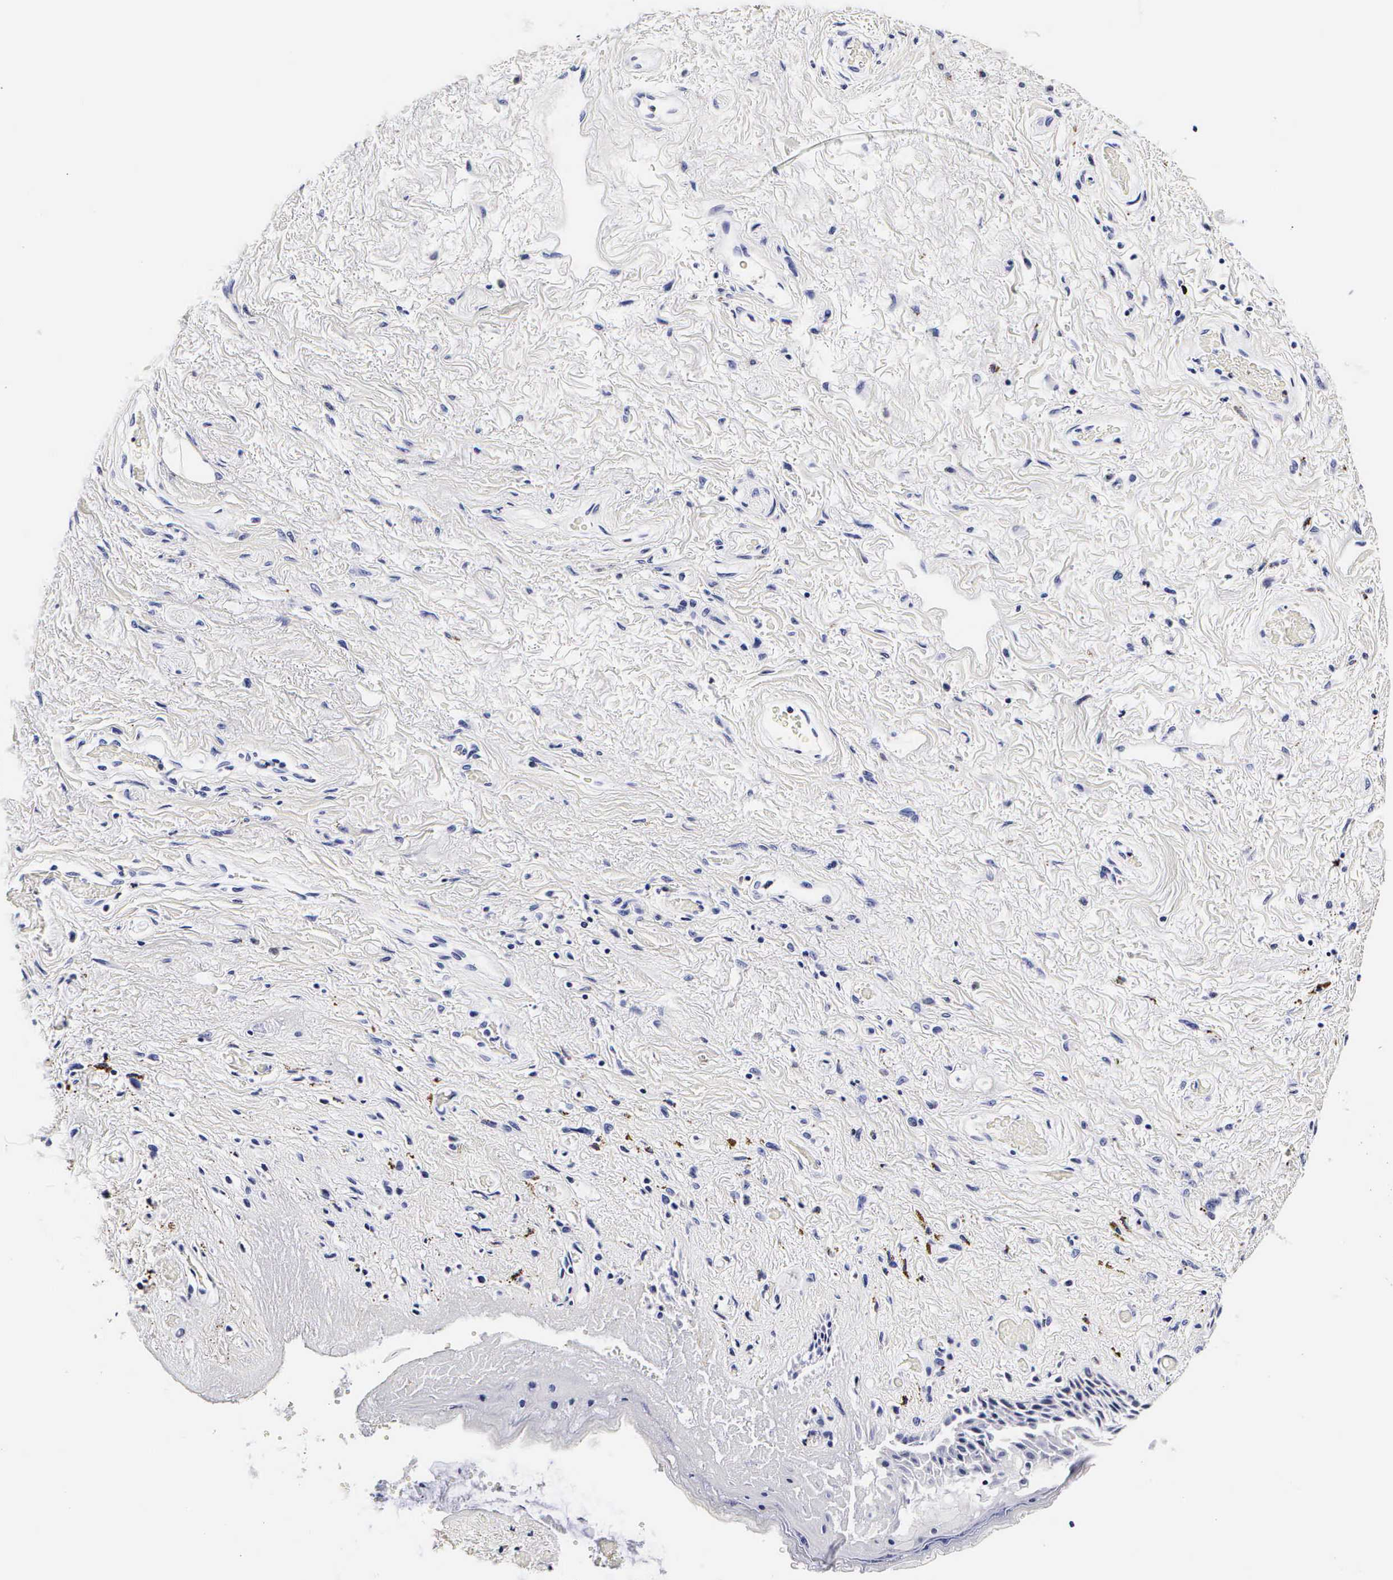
{"staining": {"intensity": "negative", "quantity": "none", "location": "none"}, "tissue": "skin", "cell_type": "Epidermal cells", "image_type": "normal", "snomed": [{"axis": "morphology", "description": "Normal tissue, NOS"}, {"axis": "topography", "description": "Anal"}], "caption": "Protein analysis of unremarkable skin reveals no significant staining in epidermal cells. (Immunohistochemistry (ihc), brightfield microscopy, high magnification).", "gene": "RNASE6", "patient": {"sex": "male", "age": 78}}